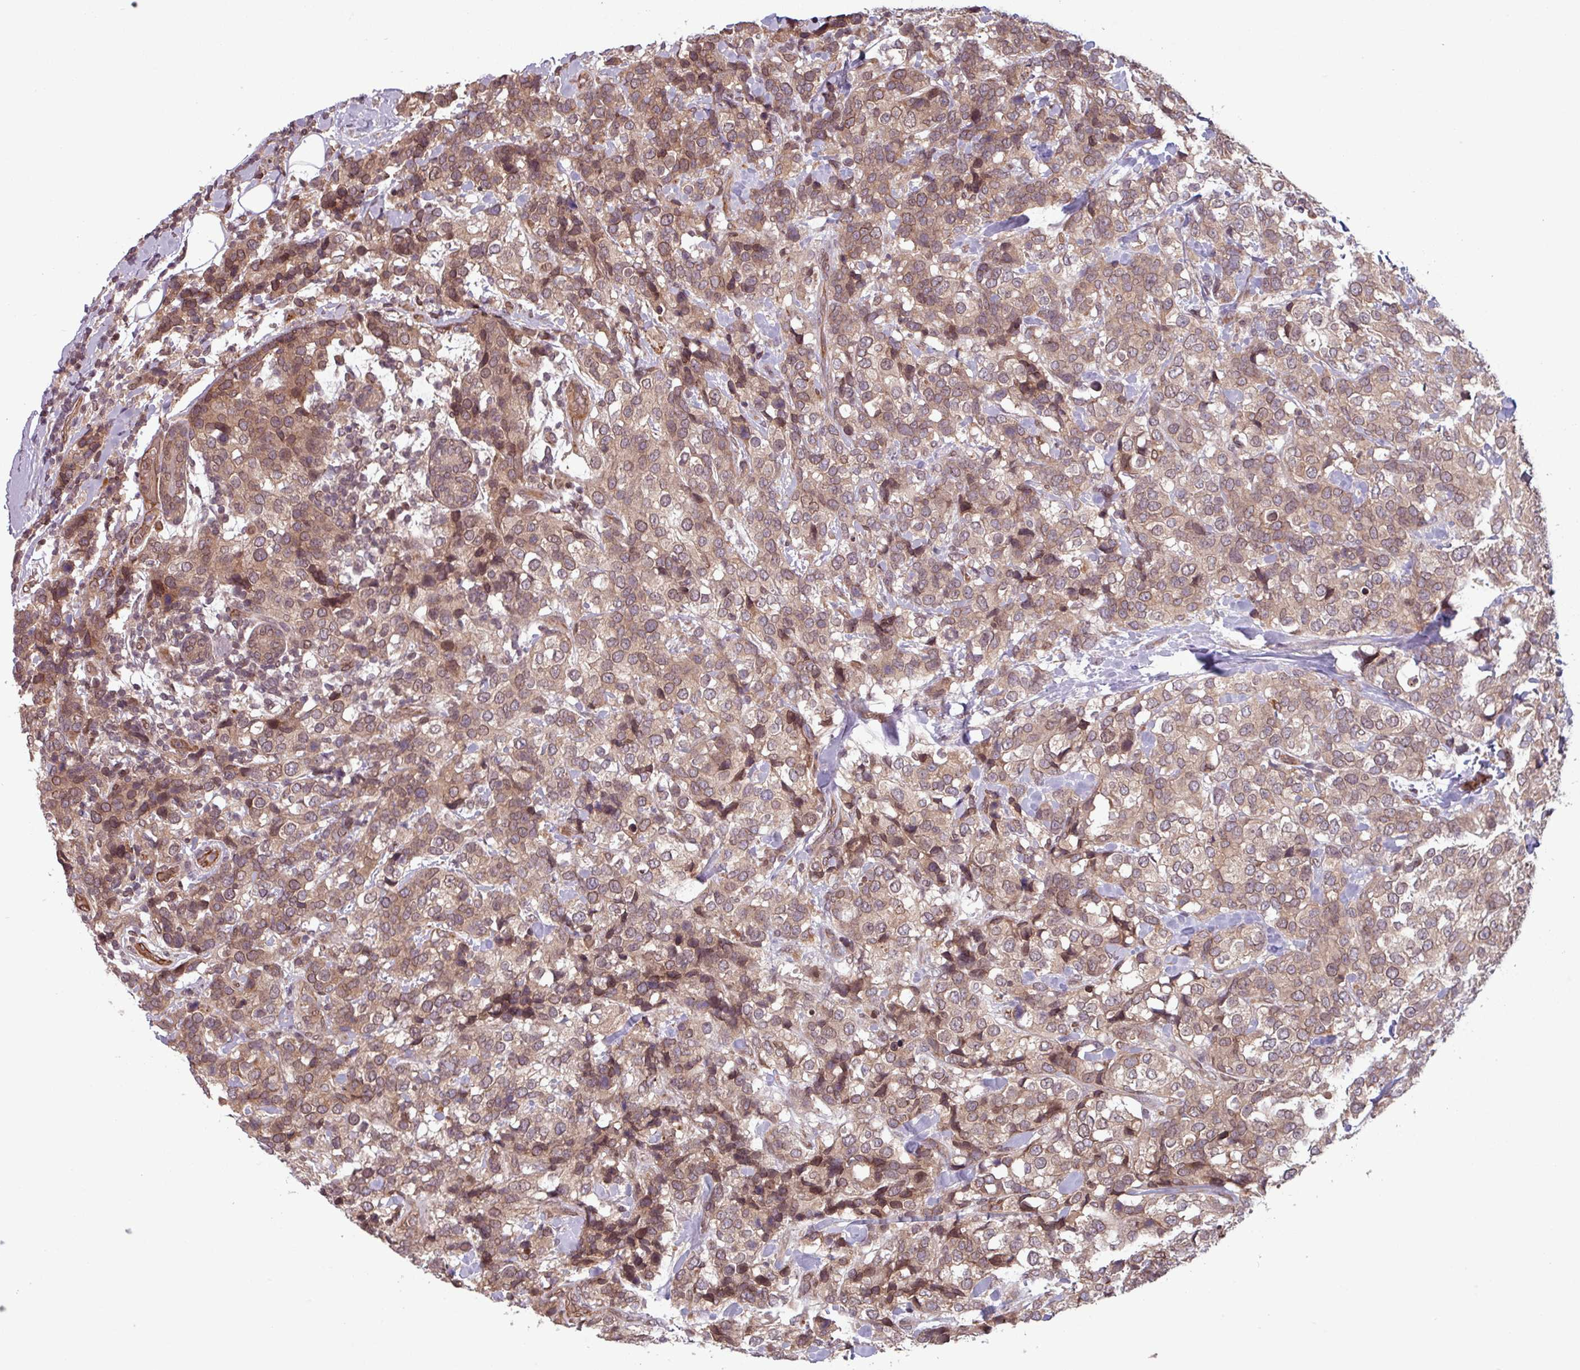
{"staining": {"intensity": "moderate", "quantity": ">75%", "location": "cytoplasmic/membranous,nuclear"}, "tissue": "breast cancer", "cell_type": "Tumor cells", "image_type": "cancer", "snomed": [{"axis": "morphology", "description": "Lobular carcinoma"}, {"axis": "topography", "description": "Breast"}], "caption": "Immunohistochemistry of lobular carcinoma (breast) demonstrates medium levels of moderate cytoplasmic/membranous and nuclear positivity in approximately >75% of tumor cells.", "gene": "RBM4B", "patient": {"sex": "female", "age": 59}}